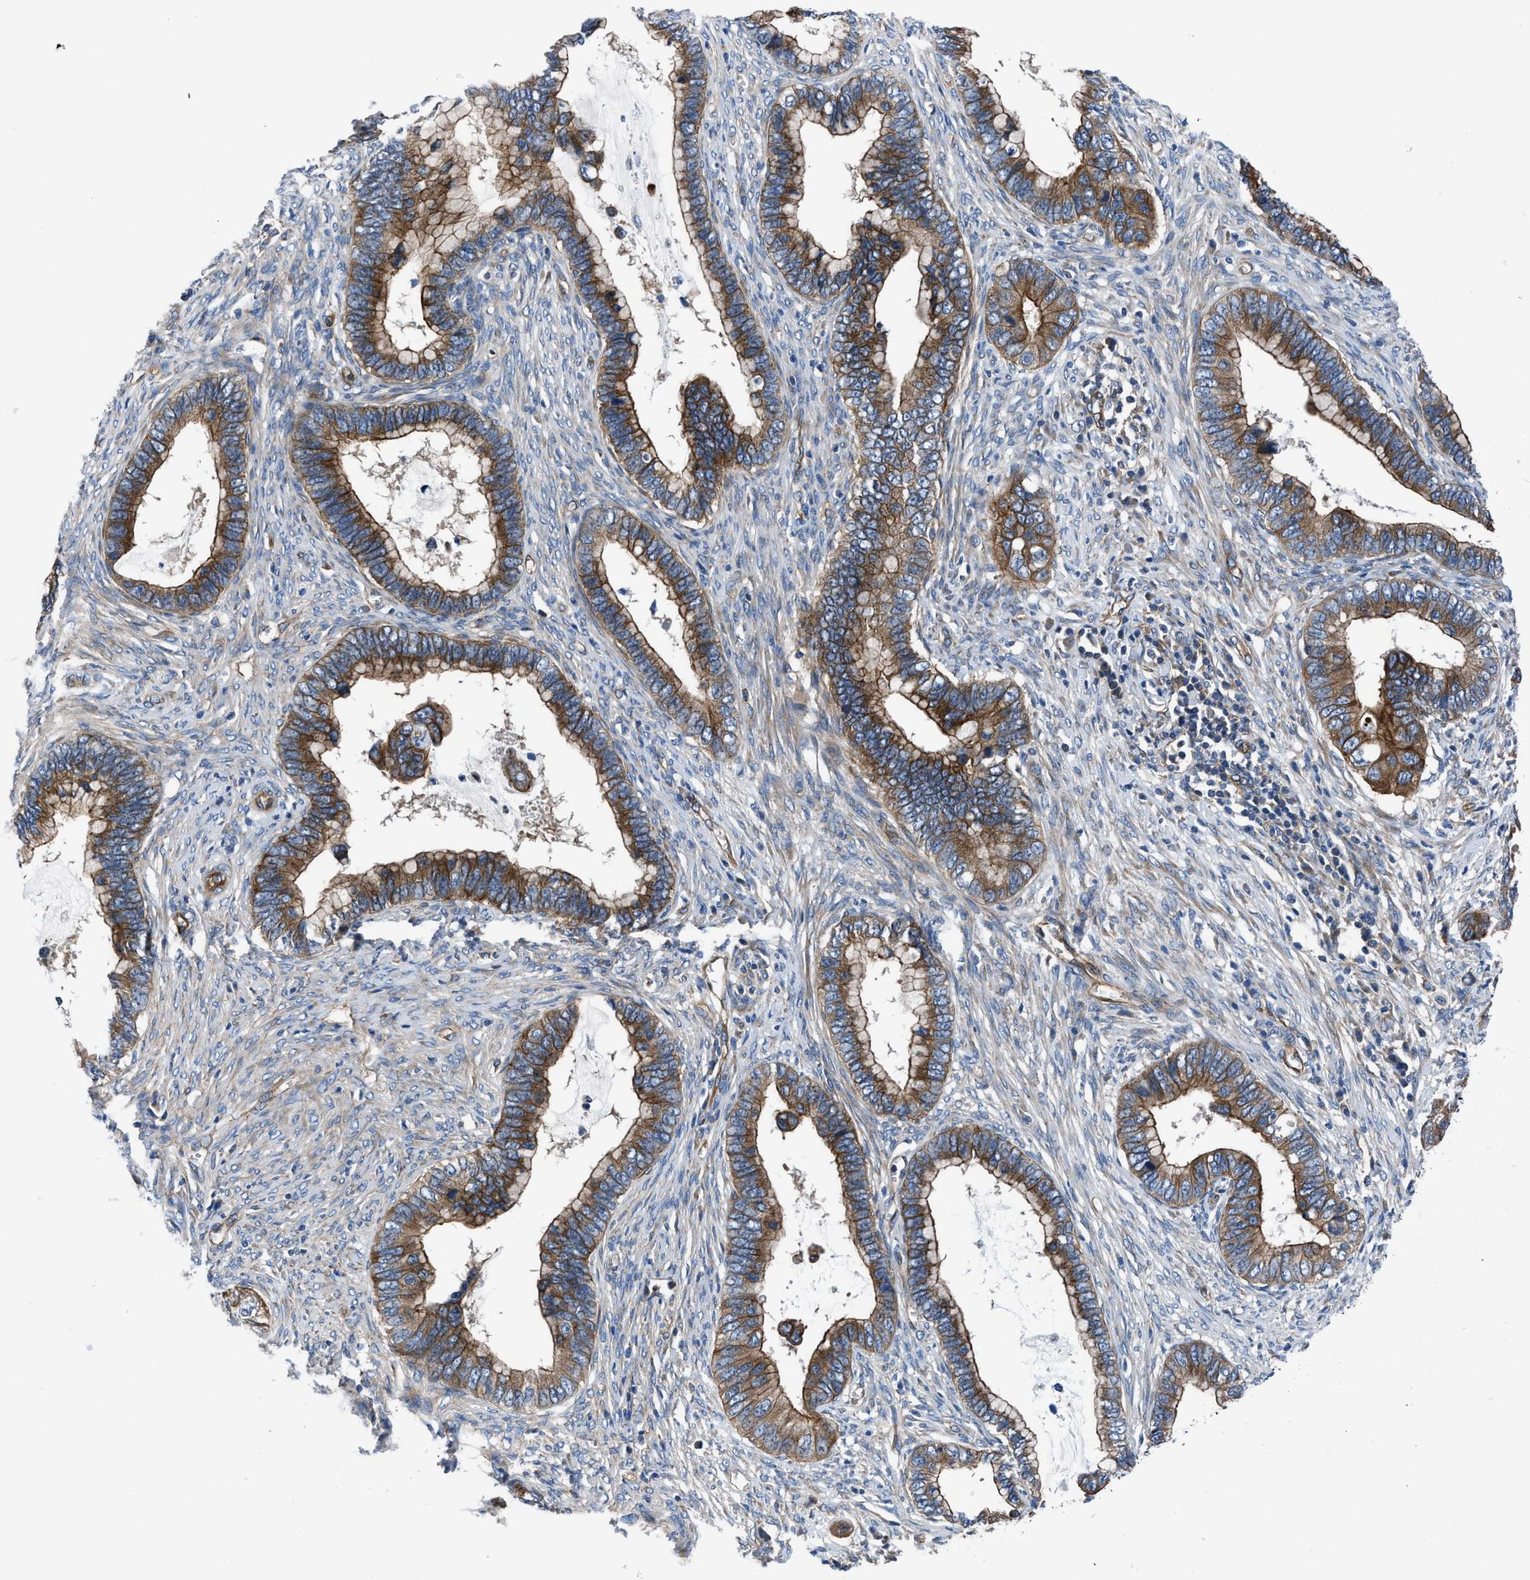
{"staining": {"intensity": "strong", "quantity": ">75%", "location": "cytoplasmic/membranous"}, "tissue": "cervical cancer", "cell_type": "Tumor cells", "image_type": "cancer", "snomed": [{"axis": "morphology", "description": "Adenocarcinoma, NOS"}, {"axis": "topography", "description": "Cervix"}], "caption": "Protein expression analysis of cervical cancer (adenocarcinoma) shows strong cytoplasmic/membranous positivity in approximately >75% of tumor cells.", "gene": "TRIP4", "patient": {"sex": "female", "age": 44}}